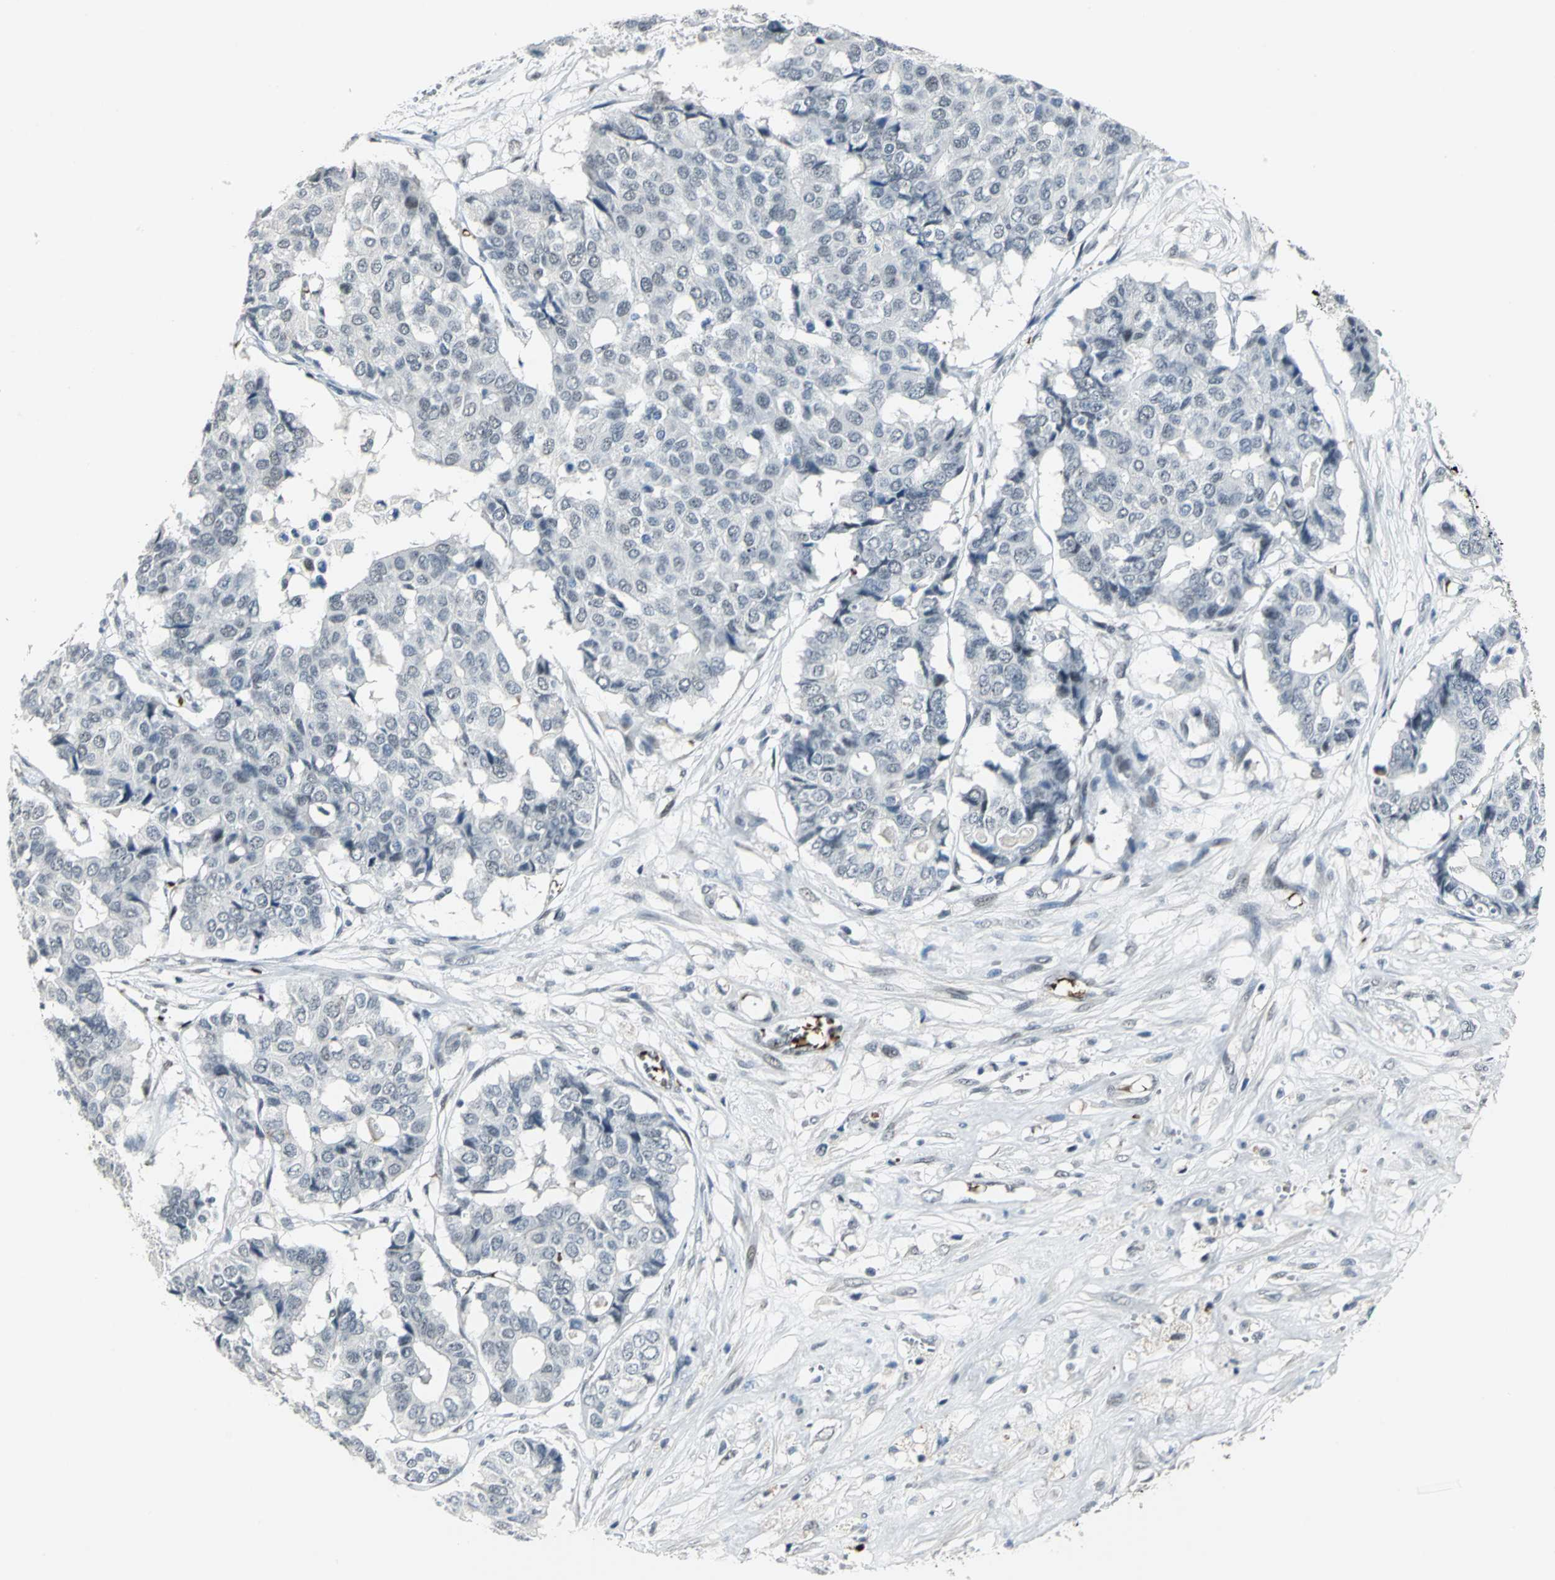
{"staining": {"intensity": "weak", "quantity": "<25%", "location": "nuclear"}, "tissue": "pancreatic cancer", "cell_type": "Tumor cells", "image_type": "cancer", "snomed": [{"axis": "morphology", "description": "Adenocarcinoma, NOS"}, {"axis": "topography", "description": "Pancreas"}], "caption": "An immunohistochemistry (IHC) image of pancreatic cancer is shown. There is no staining in tumor cells of pancreatic cancer.", "gene": "GLI3", "patient": {"sex": "male", "age": 50}}